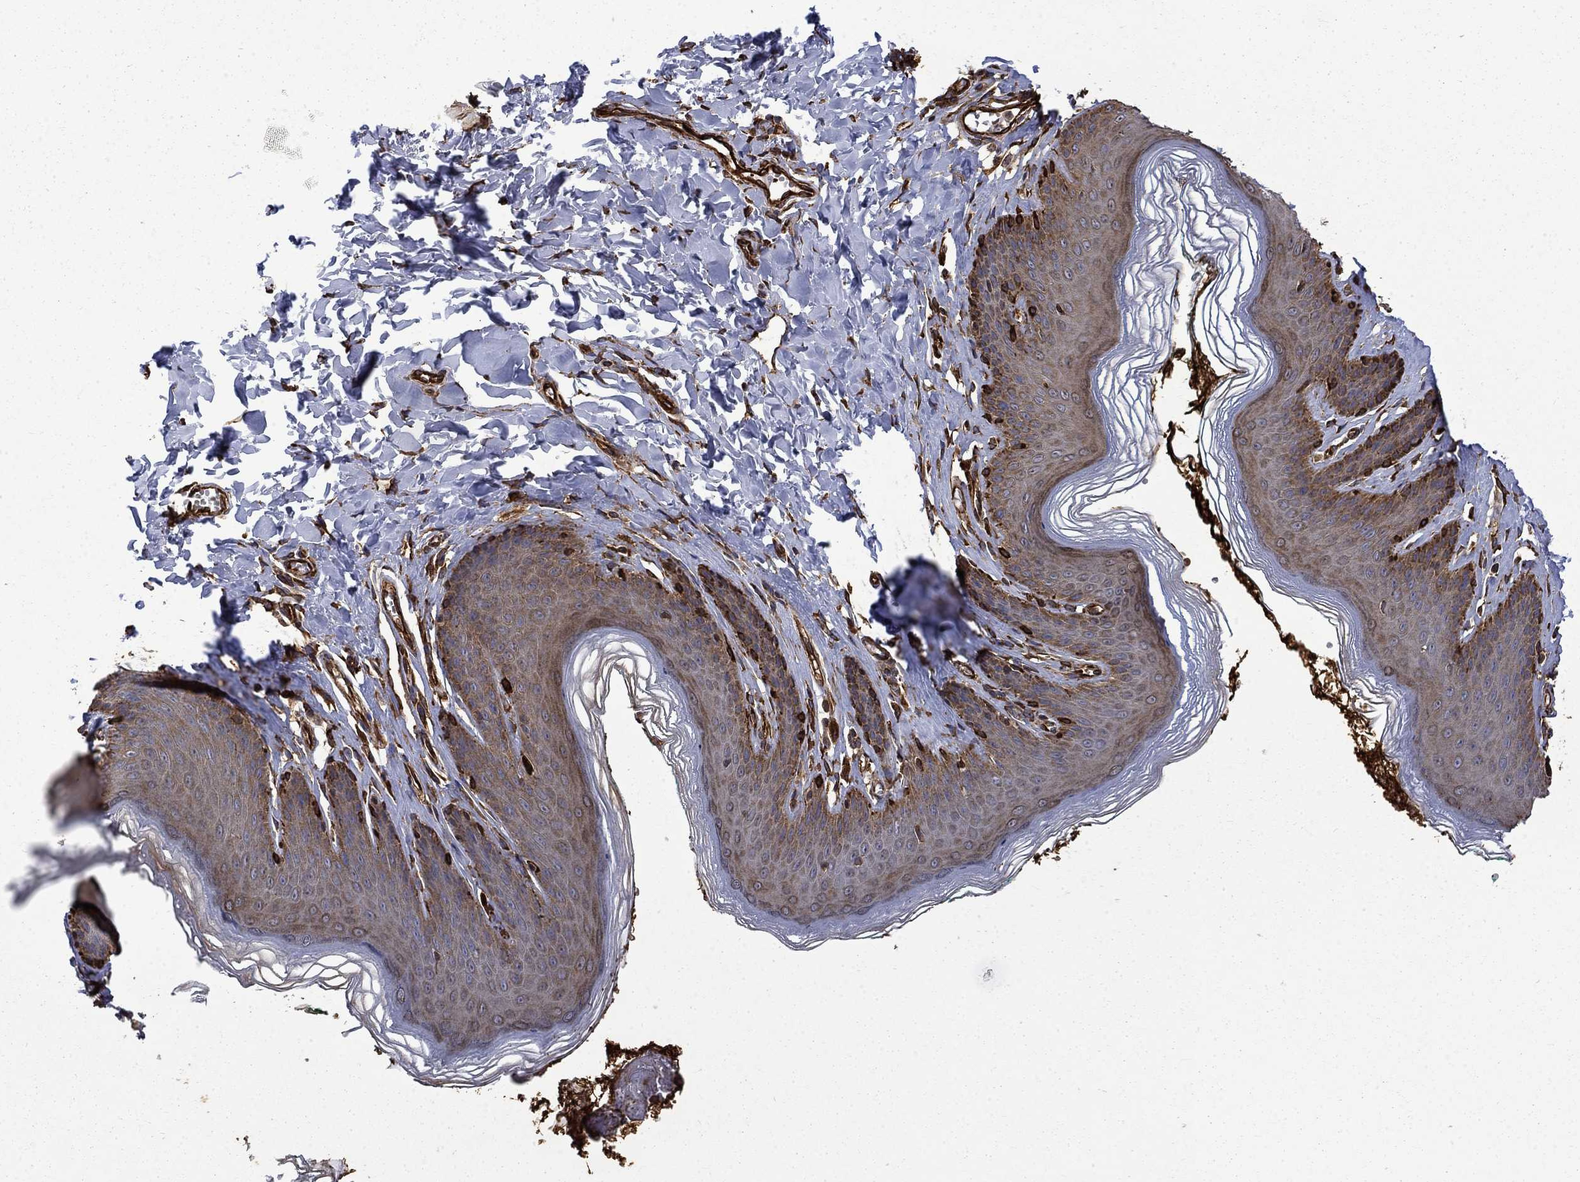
{"staining": {"intensity": "moderate", "quantity": "25%-75%", "location": "cytoplasmic/membranous"}, "tissue": "skin", "cell_type": "Epidermal cells", "image_type": "normal", "snomed": [{"axis": "morphology", "description": "Normal tissue, NOS"}, {"axis": "topography", "description": "Vulva"}, {"axis": "topography", "description": "Peripheral nerve tissue"}], "caption": "Immunohistochemistry (IHC) histopathology image of benign skin: human skin stained using immunohistochemistry (IHC) shows medium levels of moderate protein expression localized specifically in the cytoplasmic/membranous of epidermal cells, appearing as a cytoplasmic/membranous brown color.", "gene": "CUTC", "patient": {"sex": "female", "age": 66}}